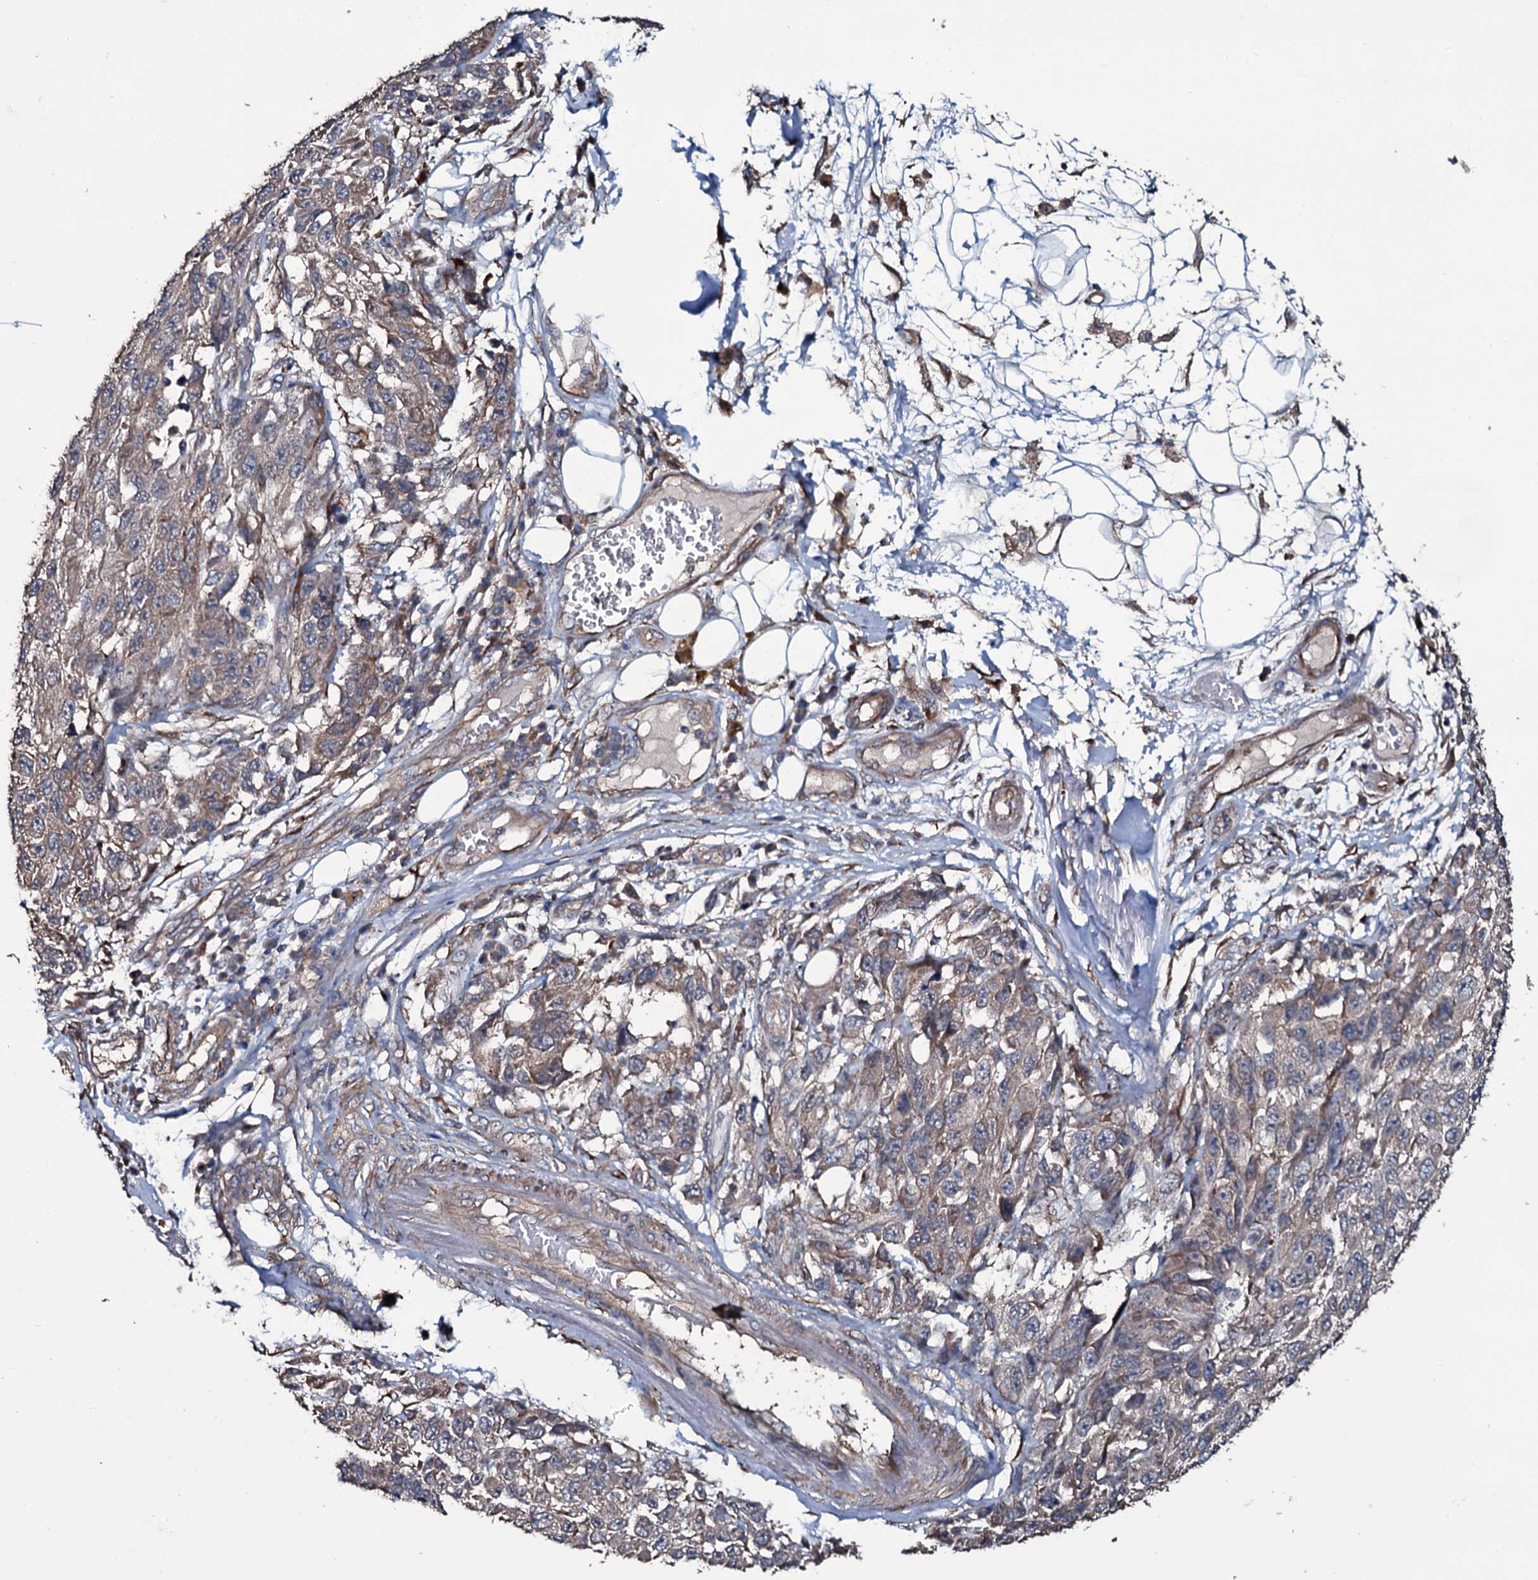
{"staining": {"intensity": "weak", "quantity": "25%-75%", "location": "cytoplasmic/membranous"}, "tissue": "melanoma", "cell_type": "Tumor cells", "image_type": "cancer", "snomed": [{"axis": "morphology", "description": "Normal tissue, NOS"}, {"axis": "morphology", "description": "Malignant melanoma, NOS"}, {"axis": "topography", "description": "Skin"}], "caption": "This photomicrograph demonstrates immunohistochemistry (IHC) staining of malignant melanoma, with low weak cytoplasmic/membranous expression in about 25%-75% of tumor cells.", "gene": "WIPF3", "patient": {"sex": "female", "age": 96}}